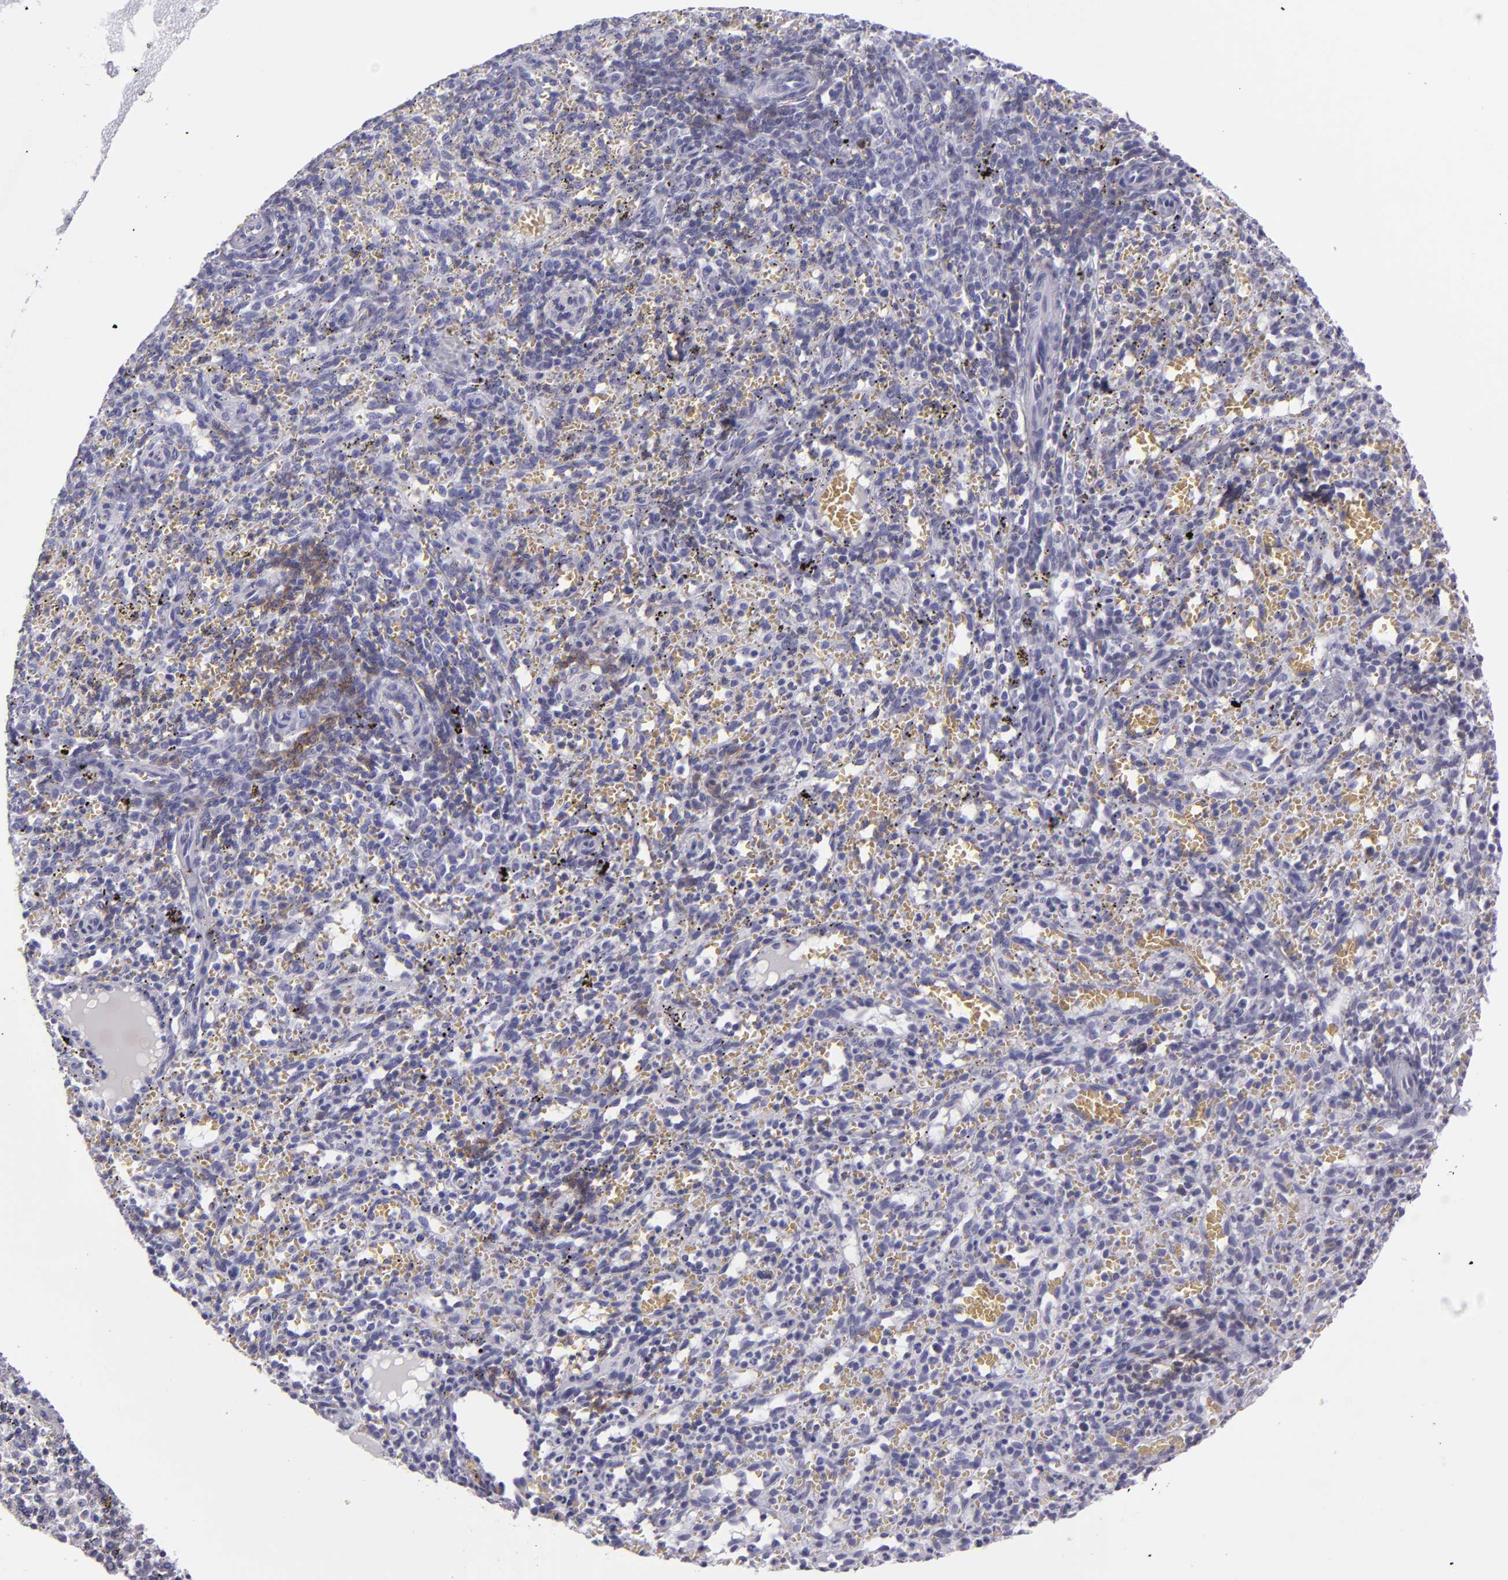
{"staining": {"intensity": "weak", "quantity": "<25%", "location": "cytoplasmic/membranous"}, "tissue": "spleen", "cell_type": "Cells in red pulp", "image_type": "normal", "snomed": [{"axis": "morphology", "description": "Normal tissue, NOS"}, {"axis": "topography", "description": "Spleen"}], "caption": "The IHC photomicrograph has no significant positivity in cells in red pulp of spleen.", "gene": "CR2", "patient": {"sex": "female", "age": 10}}